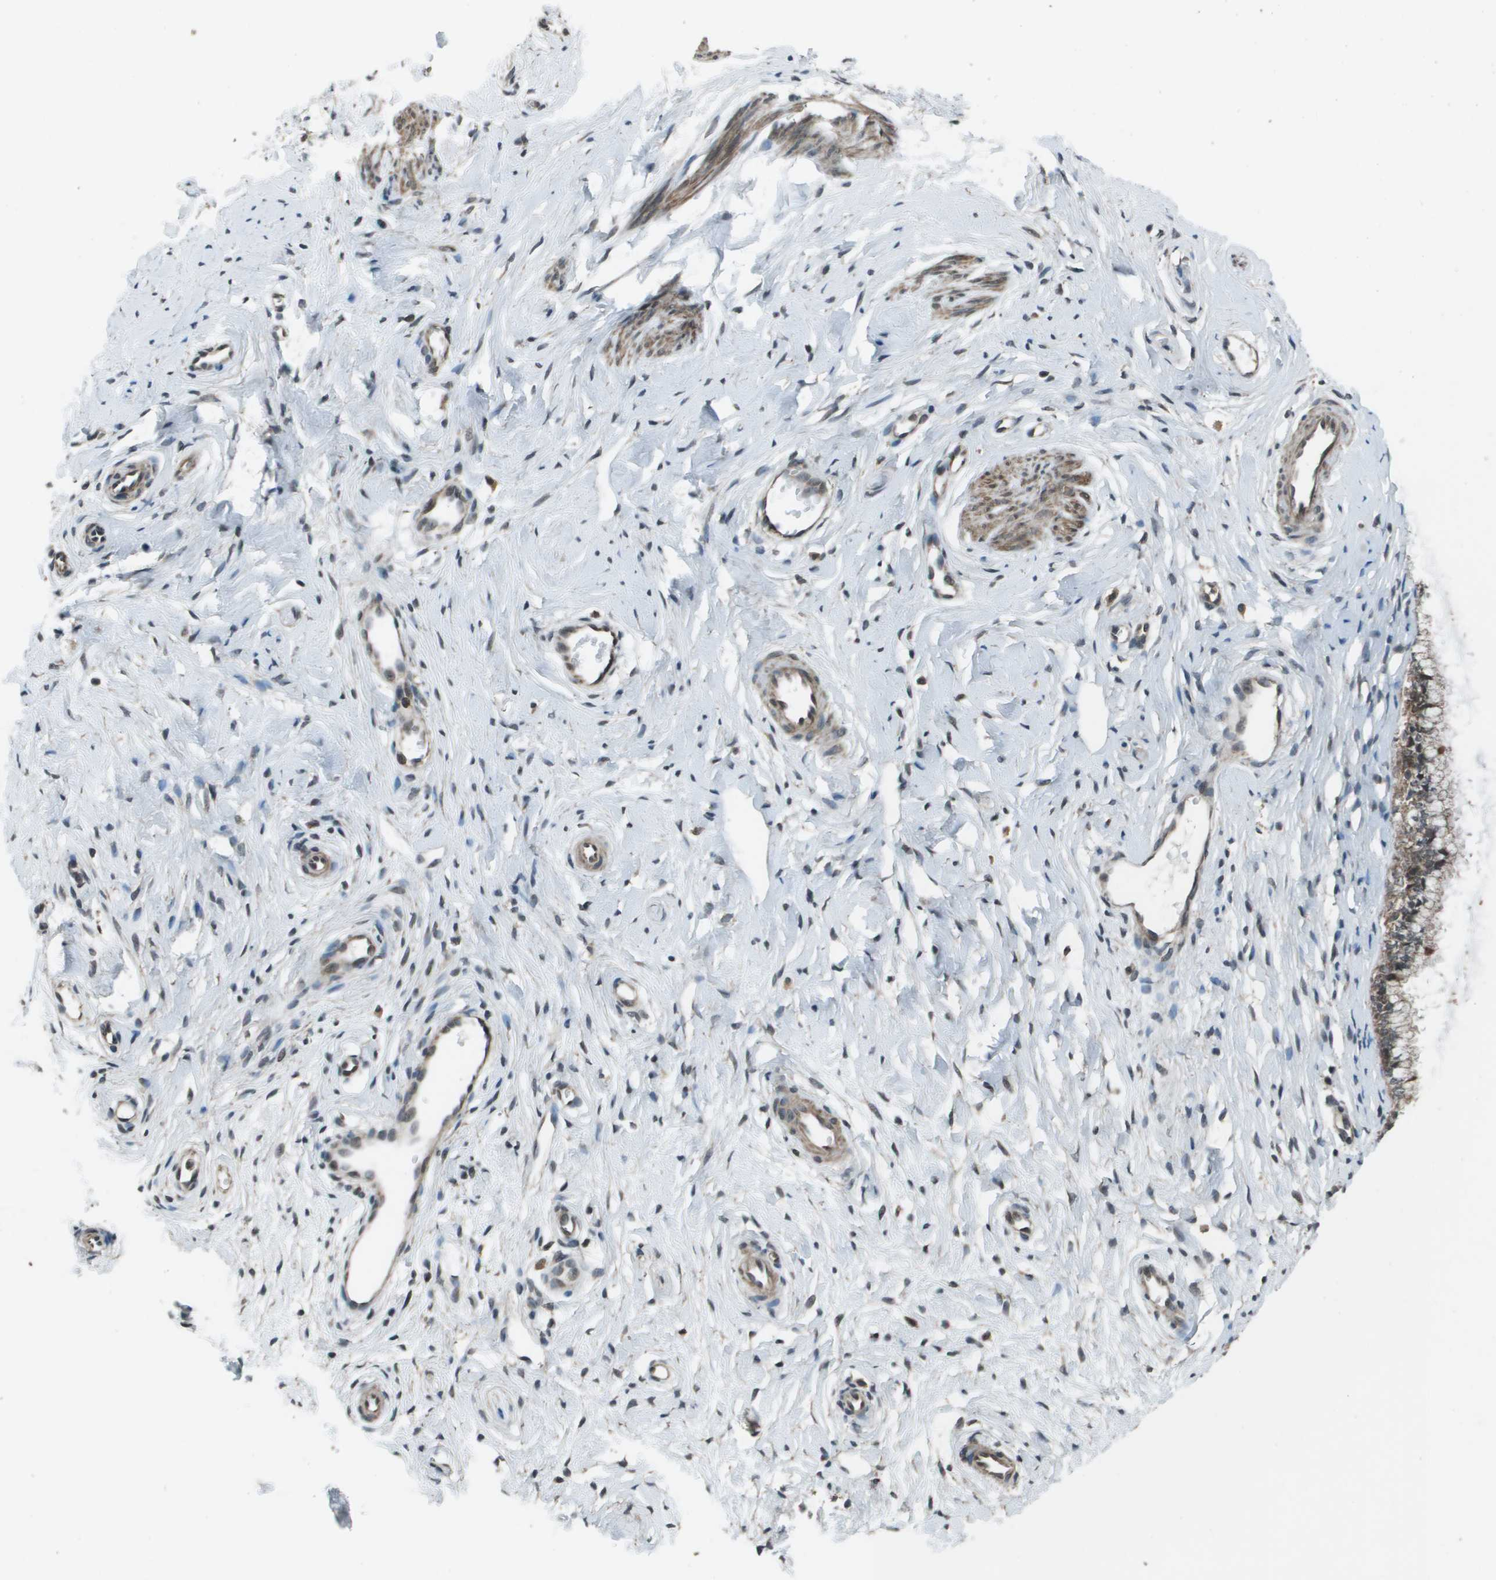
{"staining": {"intensity": "moderate", "quantity": "25%-75%", "location": "cytoplasmic/membranous"}, "tissue": "cervix", "cell_type": "Glandular cells", "image_type": "normal", "snomed": [{"axis": "morphology", "description": "Normal tissue, NOS"}, {"axis": "topography", "description": "Cervix"}], "caption": "This image shows immunohistochemistry staining of unremarkable human cervix, with medium moderate cytoplasmic/membranous expression in about 25%-75% of glandular cells.", "gene": "PPFIA1", "patient": {"sex": "female", "age": 65}}